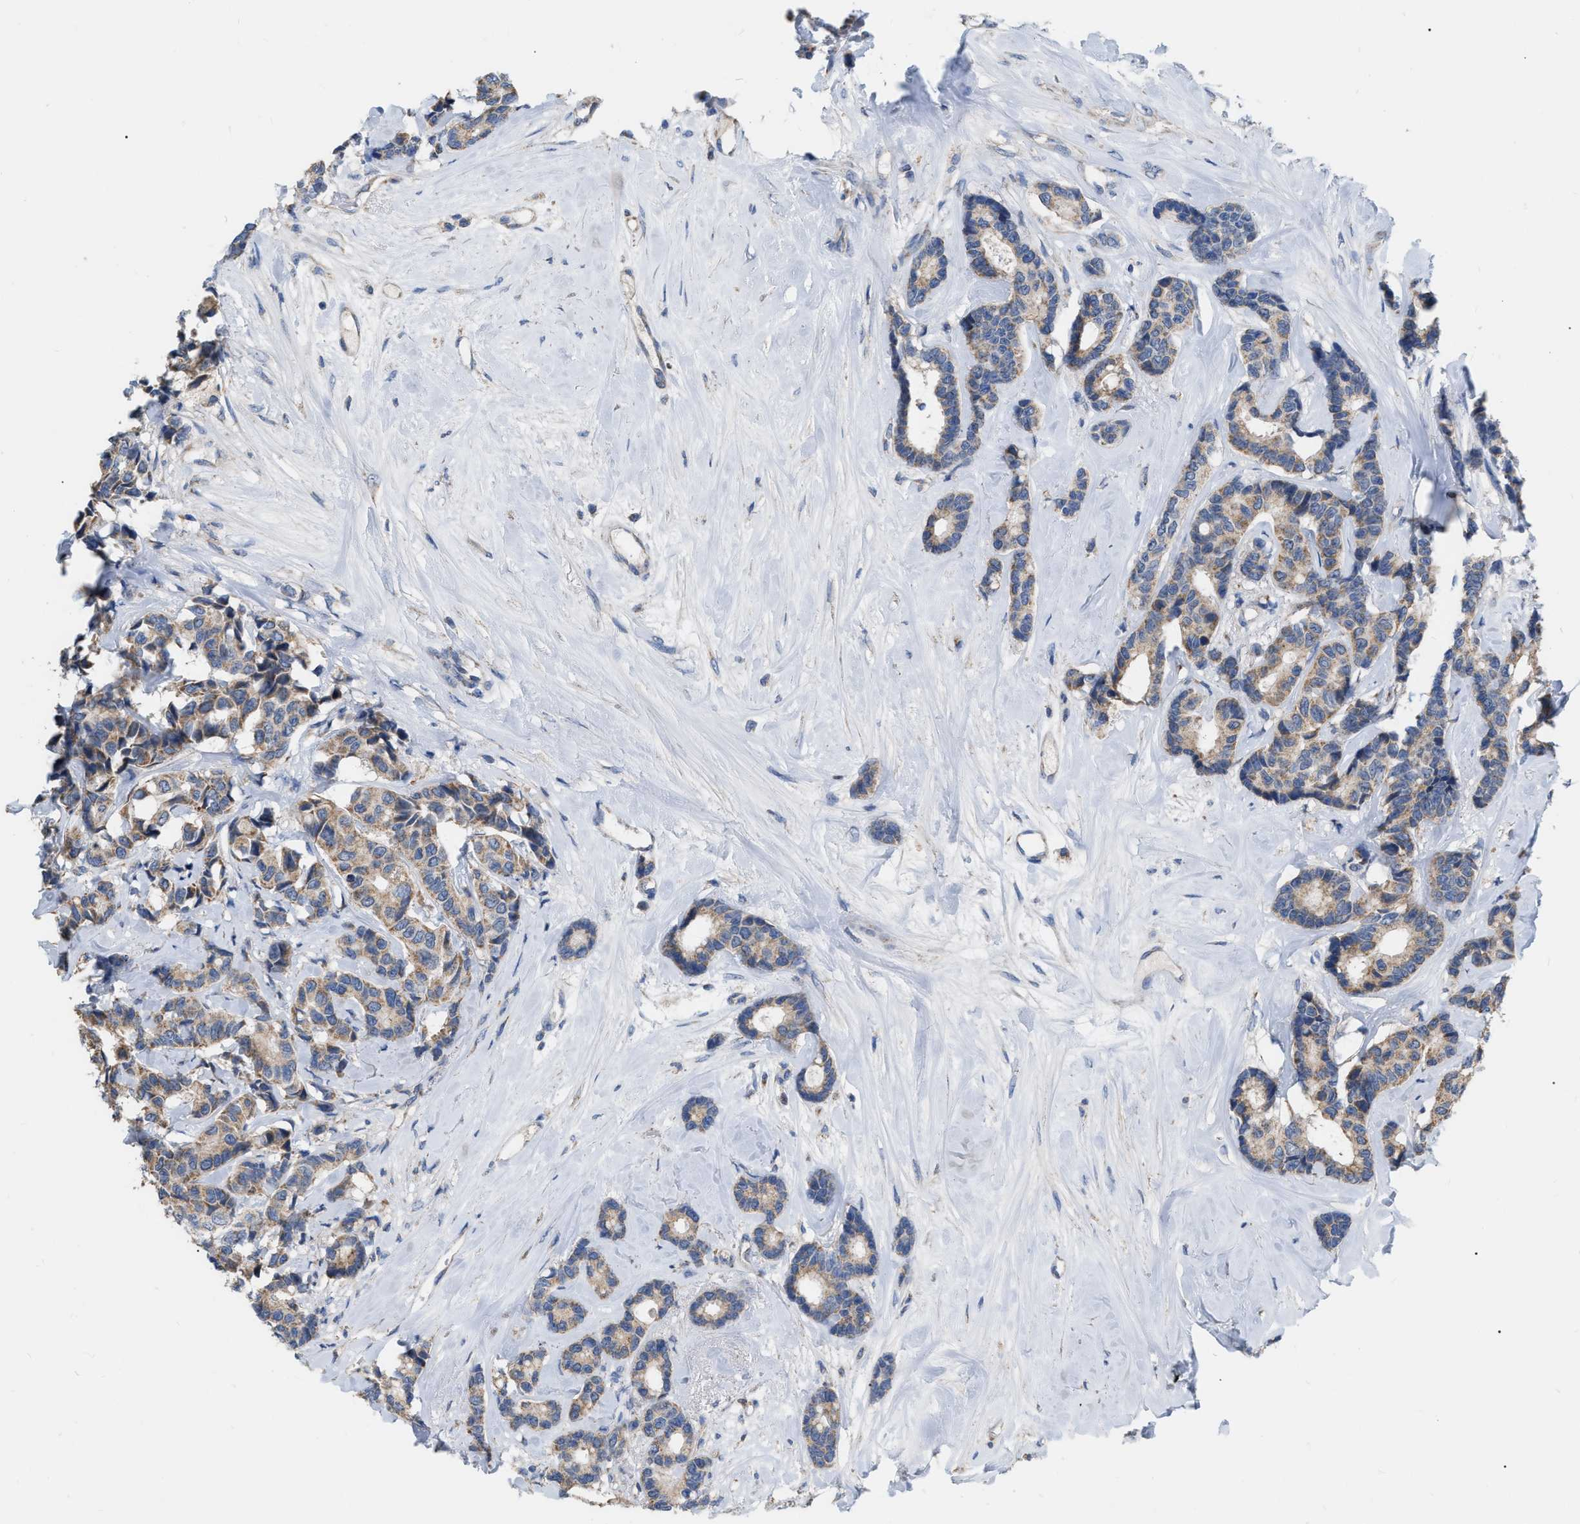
{"staining": {"intensity": "weak", "quantity": ">75%", "location": "cytoplasmic/membranous"}, "tissue": "breast cancer", "cell_type": "Tumor cells", "image_type": "cancer", "snomed": [{"axis": "morphology", "description": "Duct carcinoma"}, {"axis": "topography", "description": "Breast"}], "caption": "The micrograph reveals a brown stain indicating the presence of a protein in the cytoplasmic/membranous of tumor cells in invasive ductal carcinoma (breast).", "gene": "DDX56", "patient": {"sex": "female", "age": 87}}